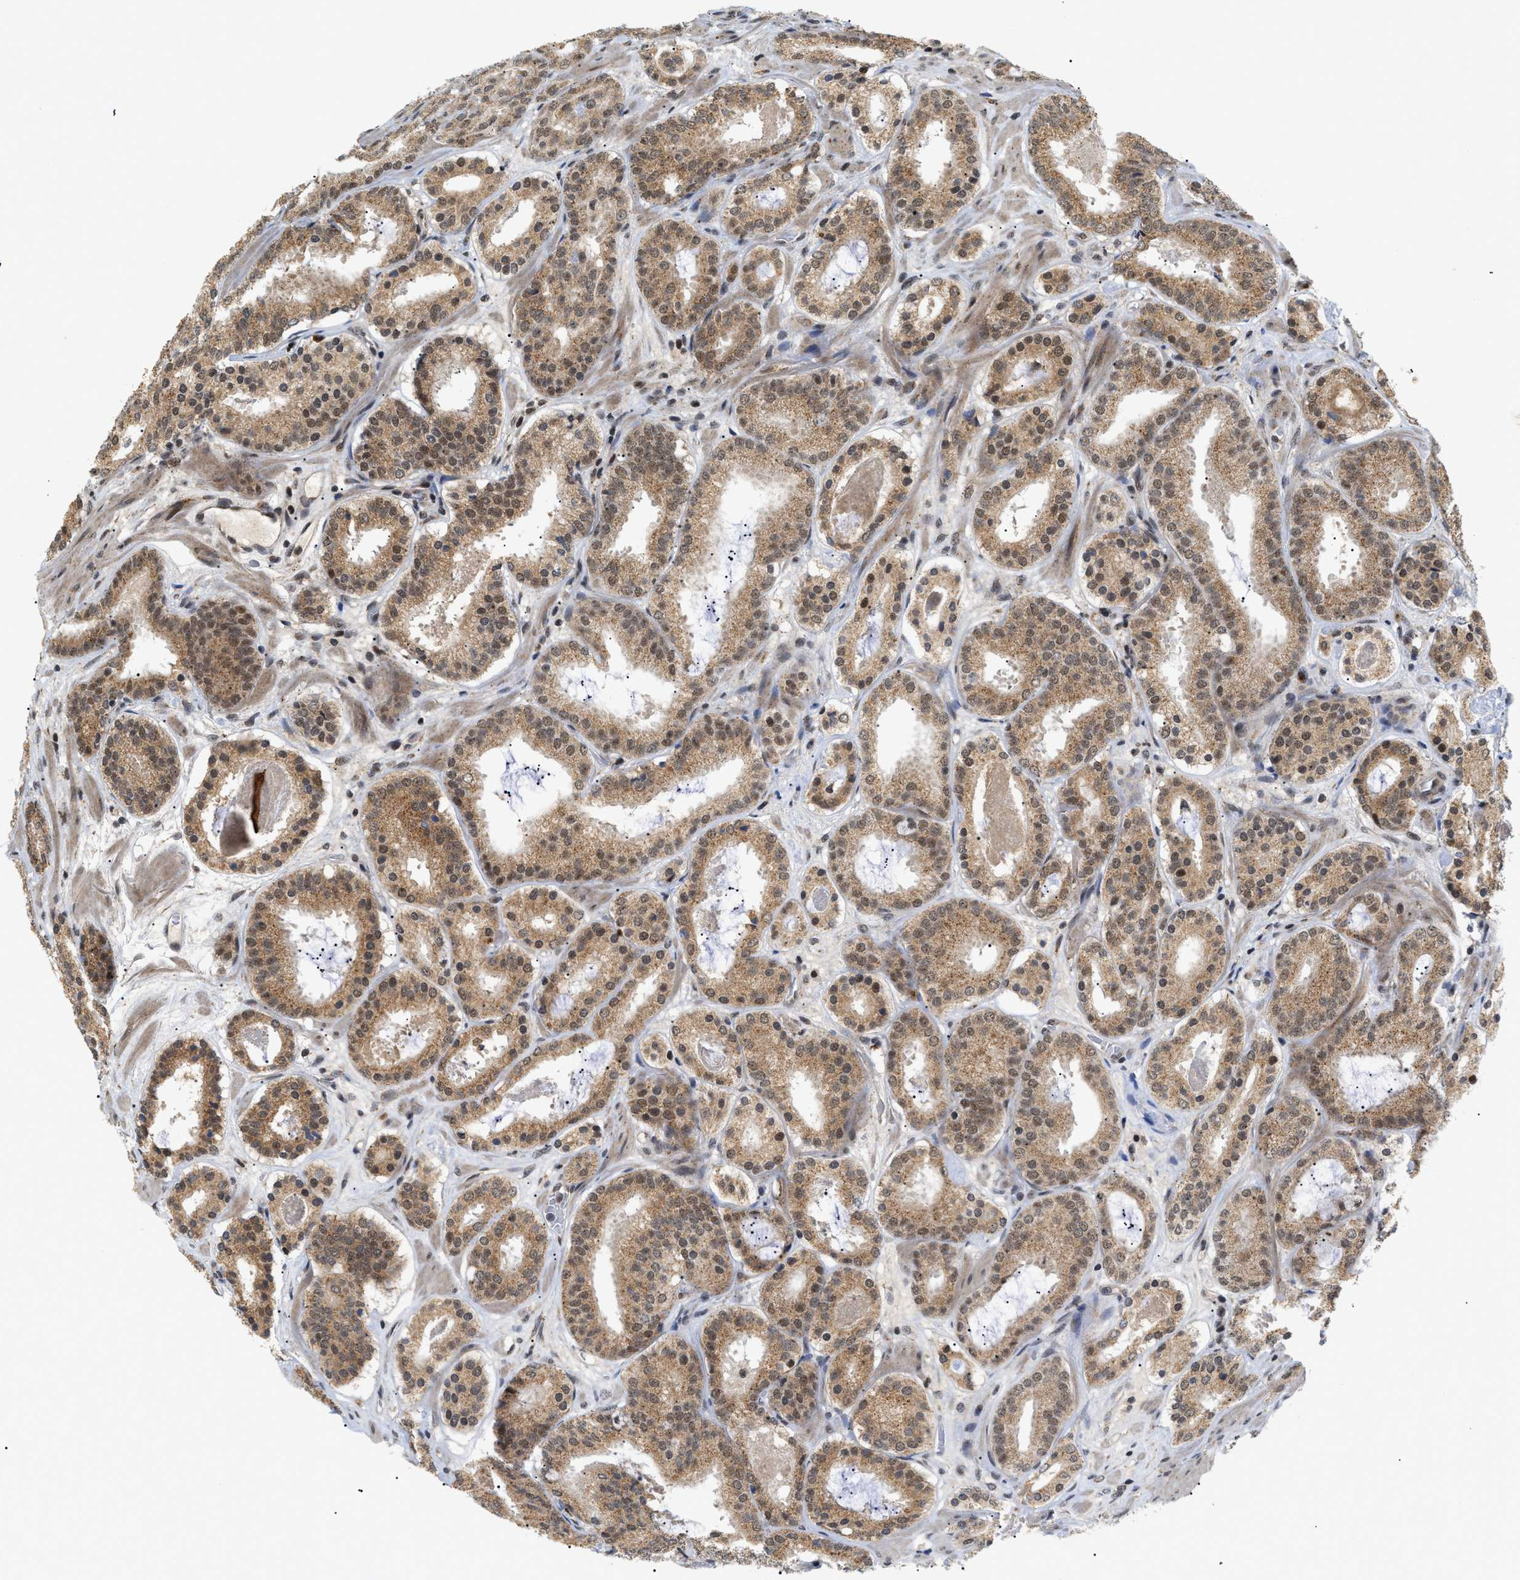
{"staining": {"intensity": "moderate", "quantity": ">75%", "location": "cytoplasmic/membranous"}, "tissue": "prostate cancer", "cell_type": "Tumor cells", "image_type": "cancer", "snomed": [{"axis": "morphology", "description": "Adenocarcinoma, Low grade"}, {"axis": "topography", "description": "Prostate"}], "caption": "Prostate cancer (adenocarcinoma (low-grade)) stained for a protein displays moderate cytoplasmic/membranous positivity in tumor cells.", "gene": "ZBTB11", "patient": {"sex": "male", "age": 69}}